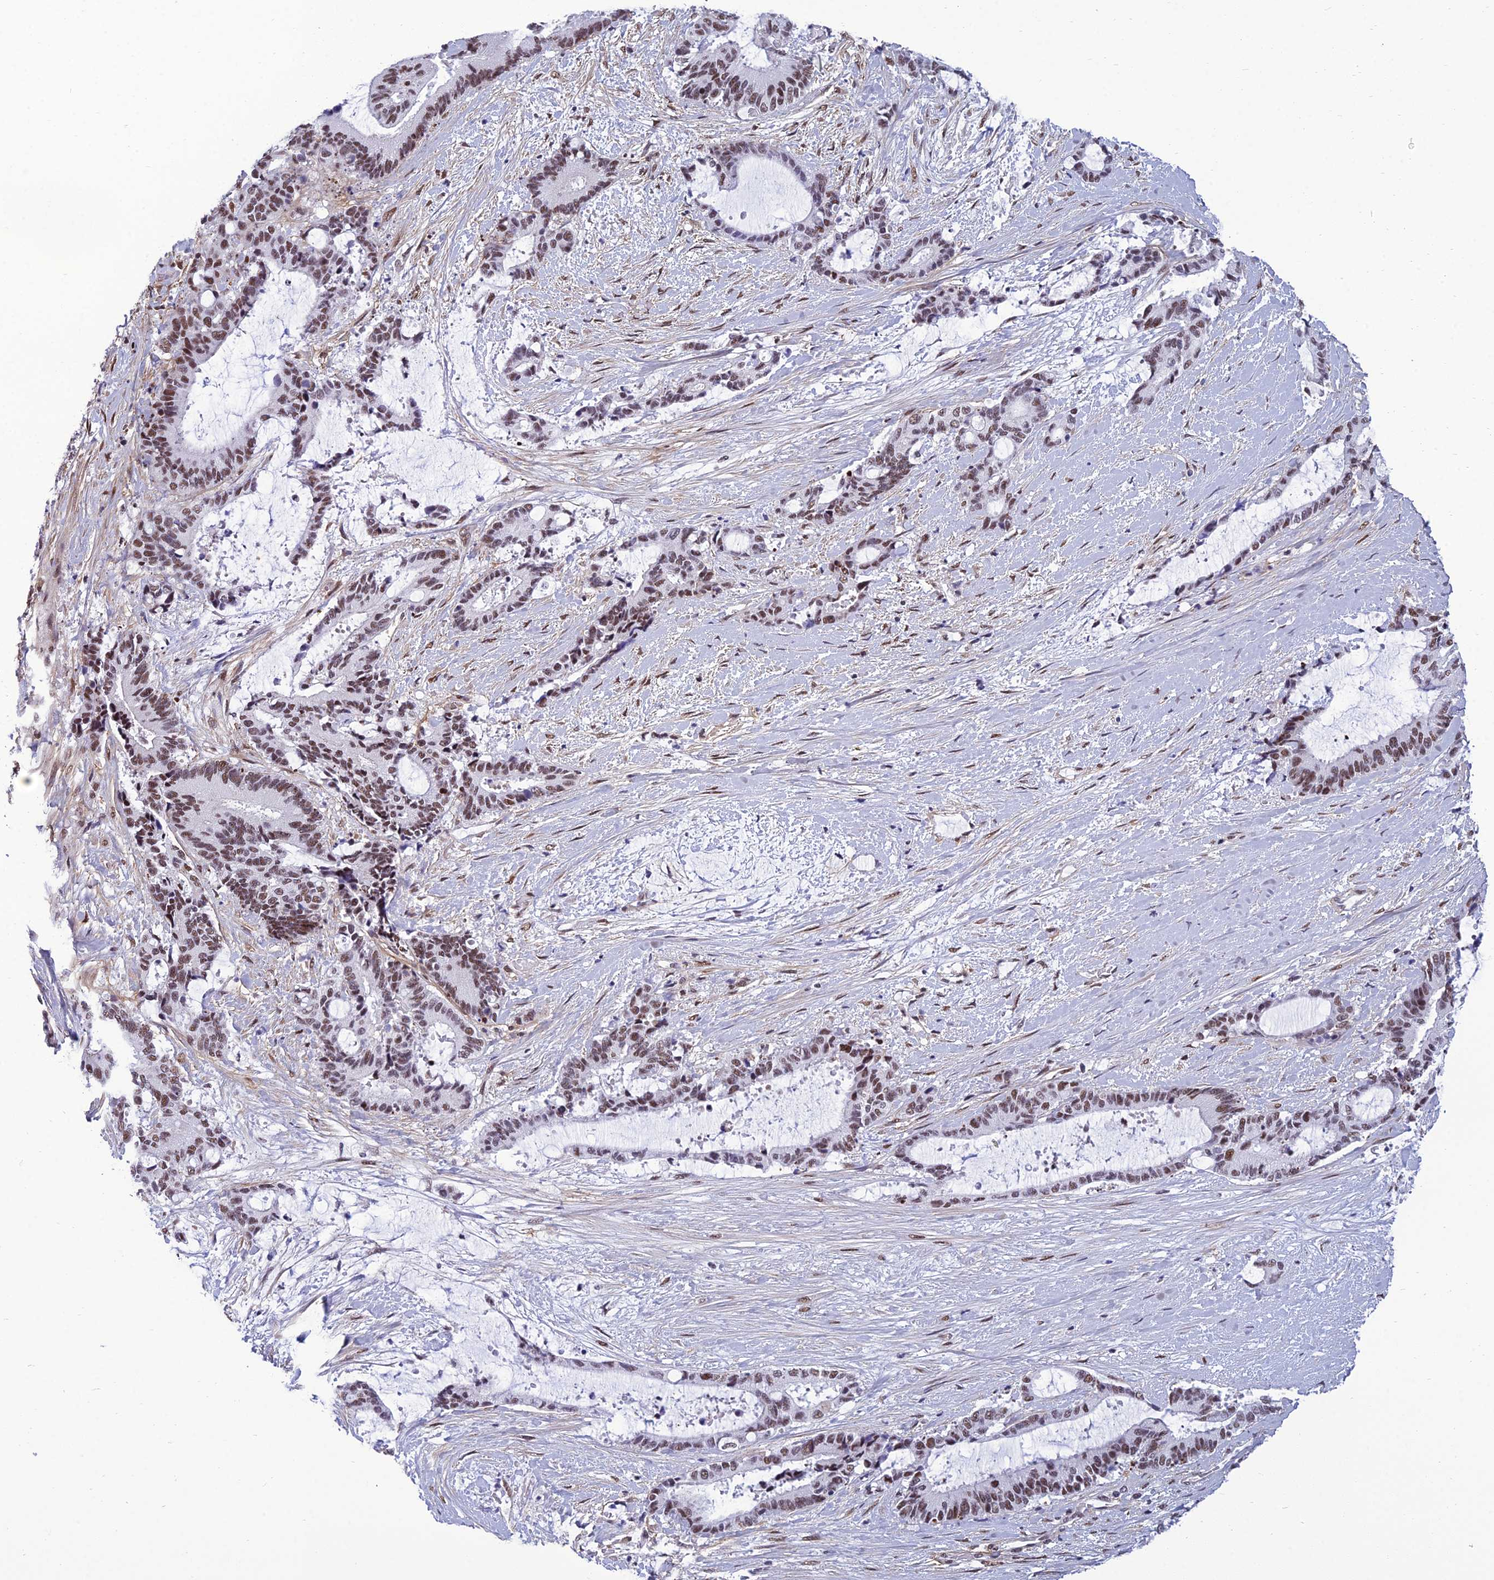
{"staining": {"intensity": "moderate", "quantity": ">75%", "location": "nuclear"}, "tissue": "liver cancer", "cell_type": "Tumor cells", "image_type": "cancer", "snomed": [{"axis": "morphology", "description": "Normal tissue, NOS"}, {"axis": "morphology", "description": "Cholangiocarcinoma"}, {"axis": "topography", "description": "Liver"}, {"axis": "topography", "description": "Peripheral nerve tissue"}], "caption": "An image of human liver cholangiocarcinoma stained for a protein shows moderate nuclear brown staining in tumor cells.", "gene": "RSRC1", "patient": {"sex": "female", "age": 73}}